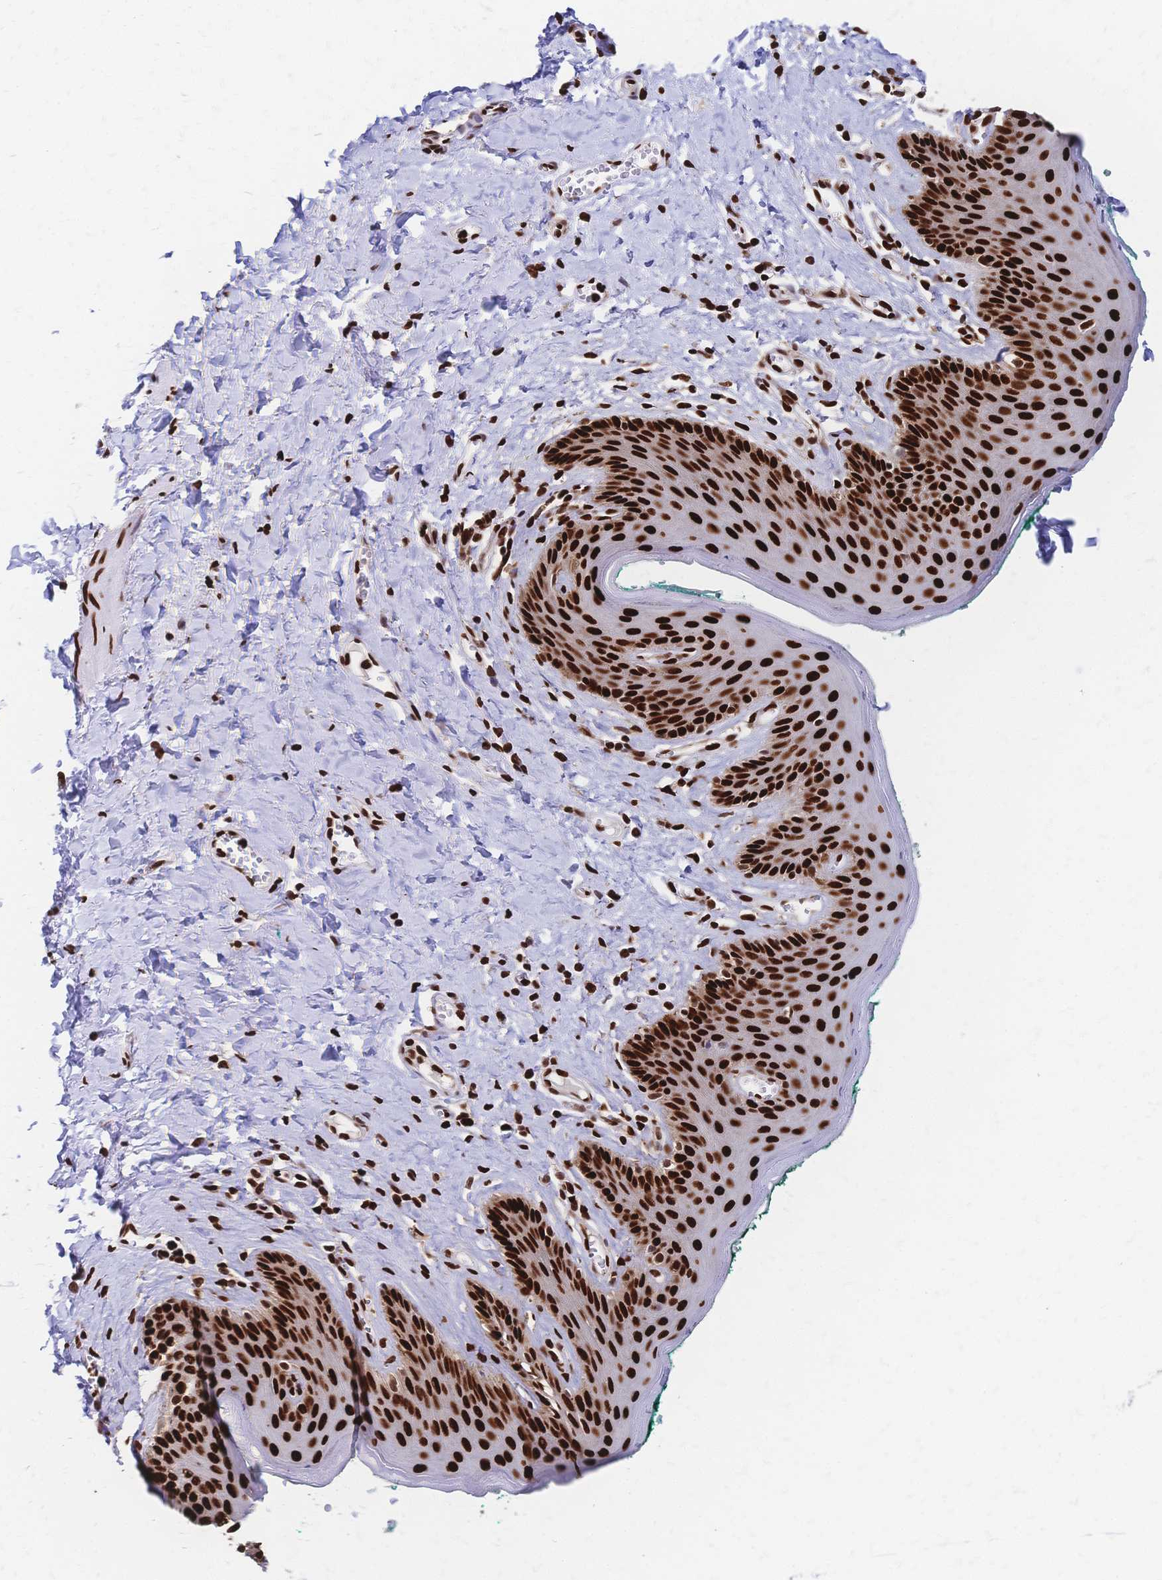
{"staining": {"intensity": "strong", "quantity": ">75%", "location": "nuclear"}, "tissue": "skin", "cell_type": "Epidermal cells", "image_type": "normal", "snomed": [{"axis": "morphology", "description": "Normal tissue, NOS"}, {"axis": "topography", "description": "Vulva"}, {"axis": "topography", "description": "Peripheral nerve tissue"}], "caption": "High-magnification brightfield microscopy of benign skin stained with DAB (3,3'-diaminobenzidine) (brown) and counterstained with hematoxylin (blue). epidermal cells exhibit strong nuclear staining is seen in approximately>75% of cells.", "gene": "HDGF", "patient": {"sex": "female", "age": 66}}